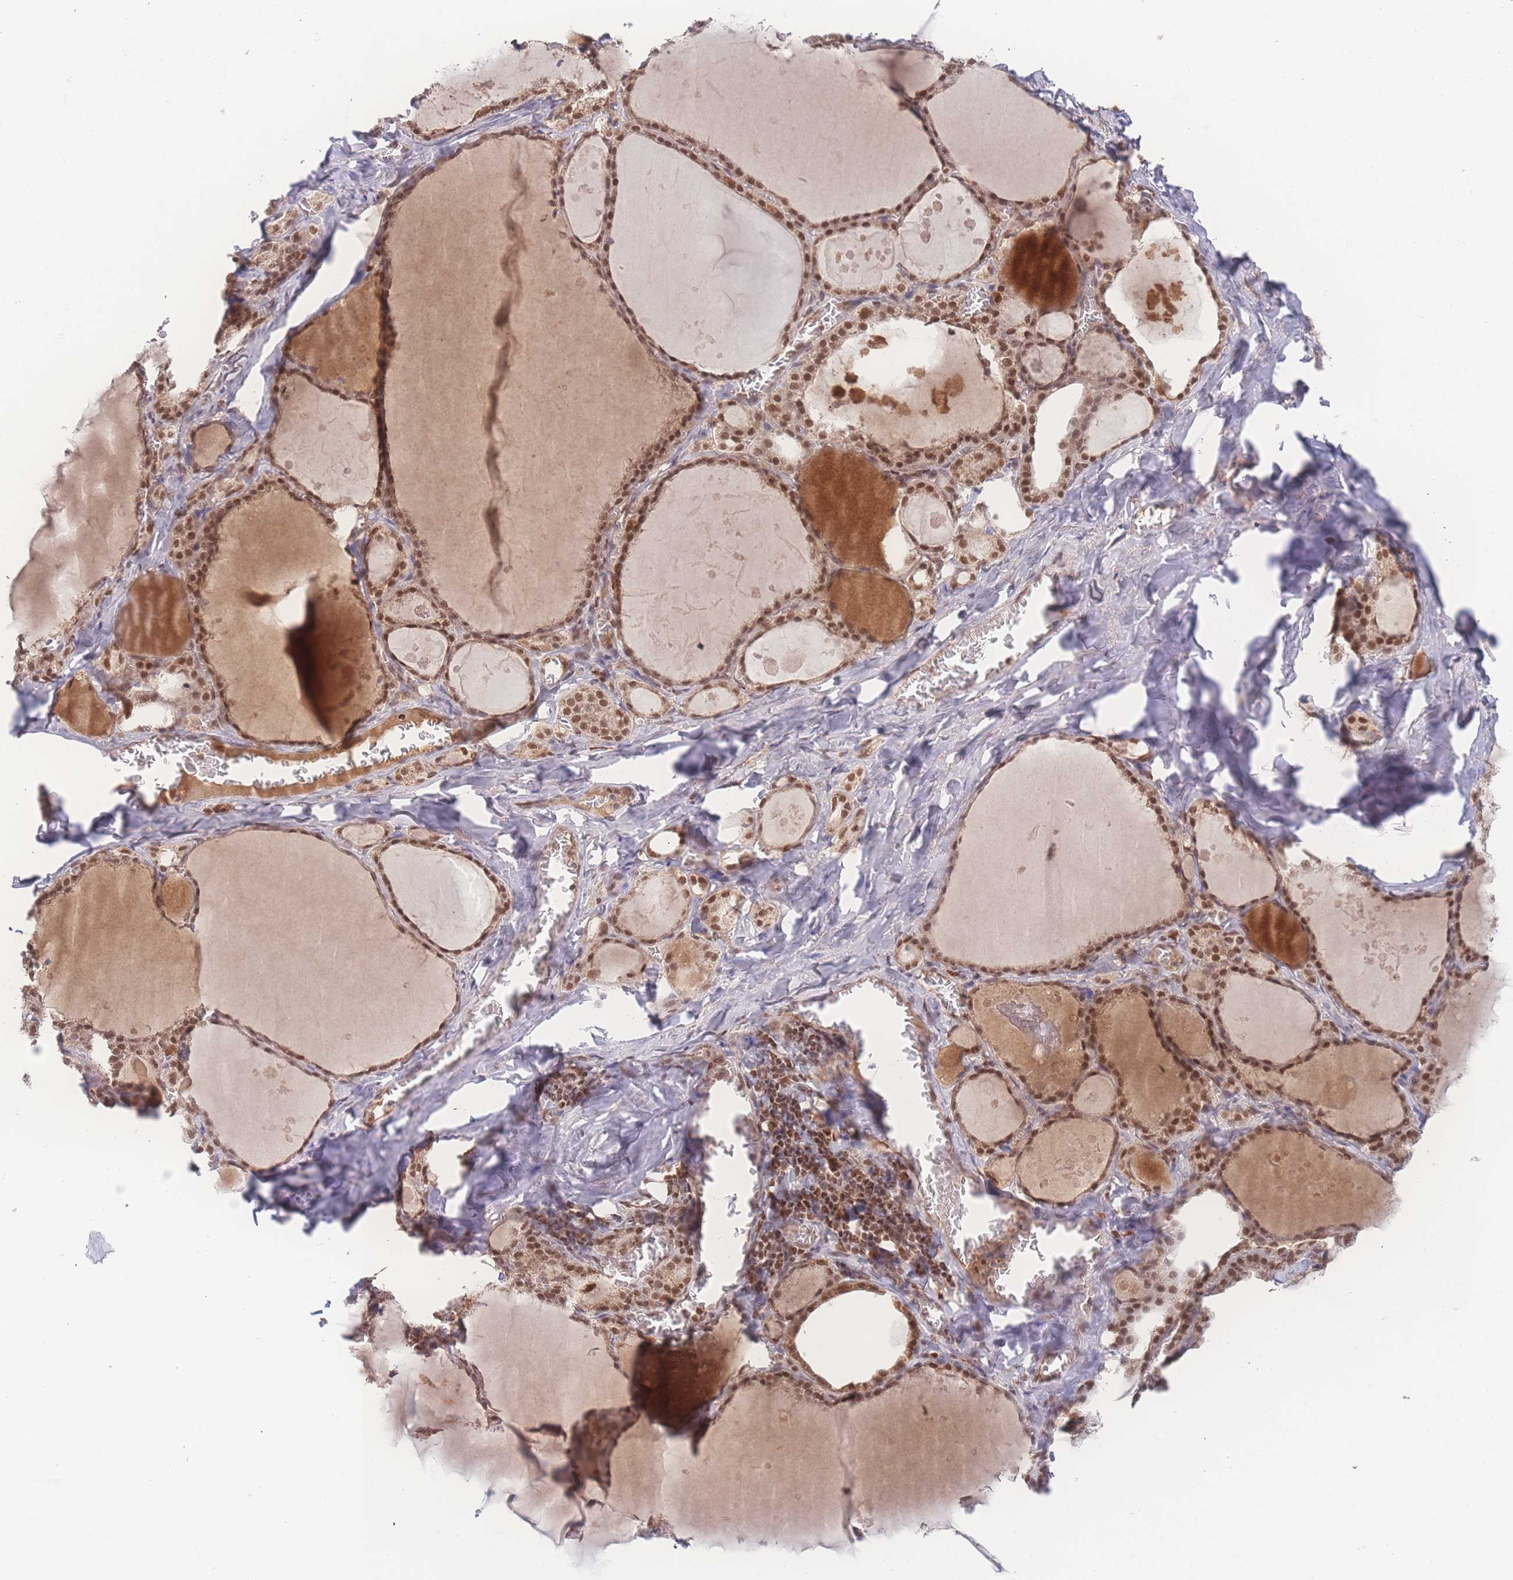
{"staining": {"intensity": "moderate", "quantity": ">75%", "location": "nuclear"}, "tissue": "thyroid gland", "cell_type": "Glandular cells", "image_type": "normal", "snomed": [{"axis": "morphology", "description": "Normal tissue, NOS"}, {"axis": "topography", "description": "Thyroid gland"}], "caption": "This micrograph demonstrates immunohistochemistry (IHC) staining of benign thyroid gland, with medium moderate nuclear staining in approximately >75% of glandular cells.", "gene": "RAVER1", "patient": {"sex": "male", "age": 56}}